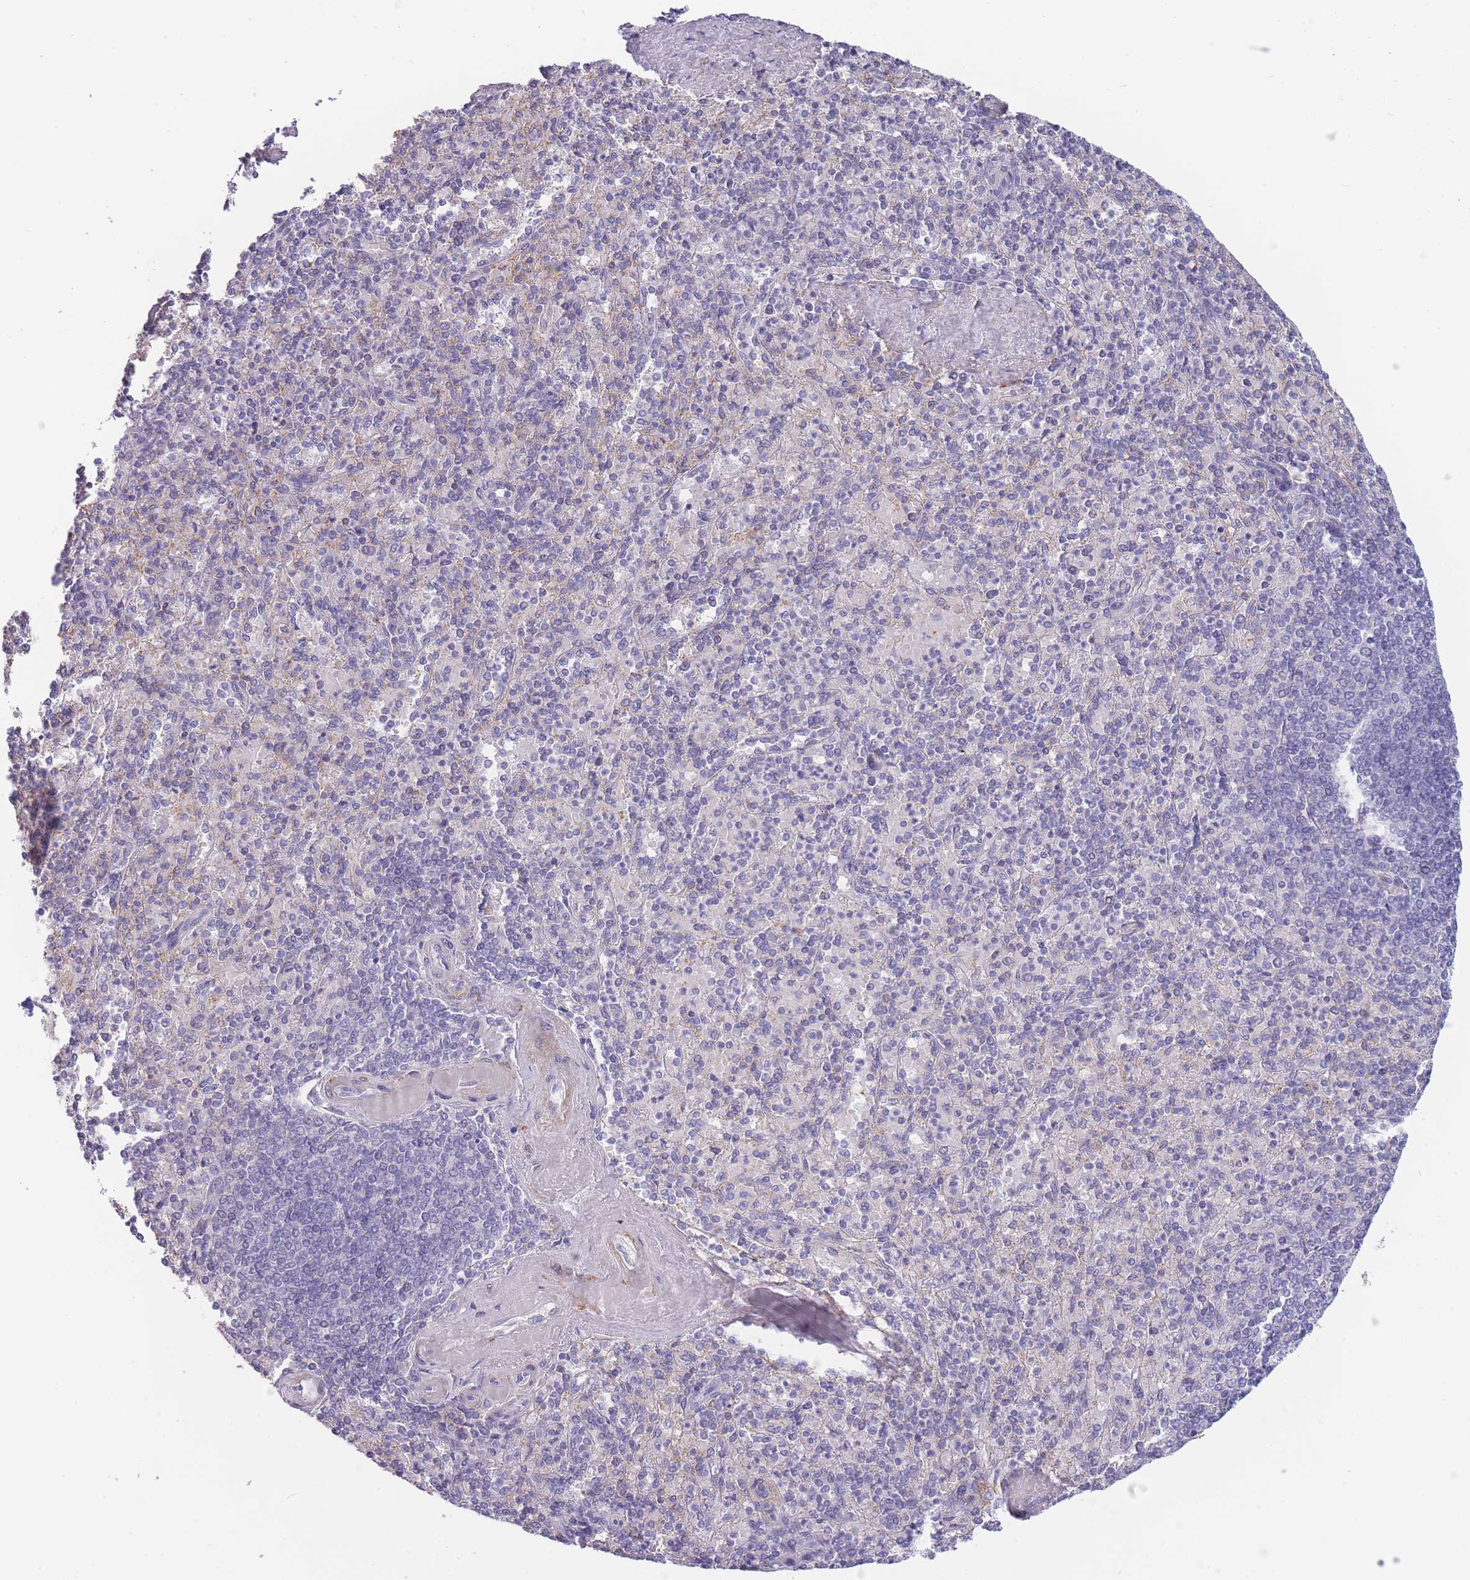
{"staining": {"intensity": "negative", "quantity": "none", "location": "none"}, "tissue": "spleen", "cell_type": "Cells in red pulp", "image_type": "normal", "snomed": [{"axis": "morphology", "description": "Normal tissue, NOS"}, {"axis": "topography", "description": "Spleen"}], "caption": "Protein analysis of normal spleen displays no significant expression in cells in red pulp. (DAB (3,3'-diaminobenzidine) immunohistochemistry (IHC) visualized using brightfield microscopy, high magnification).", "gene": "ASAP3", "patient": {"sex": "male", "age": 82}}